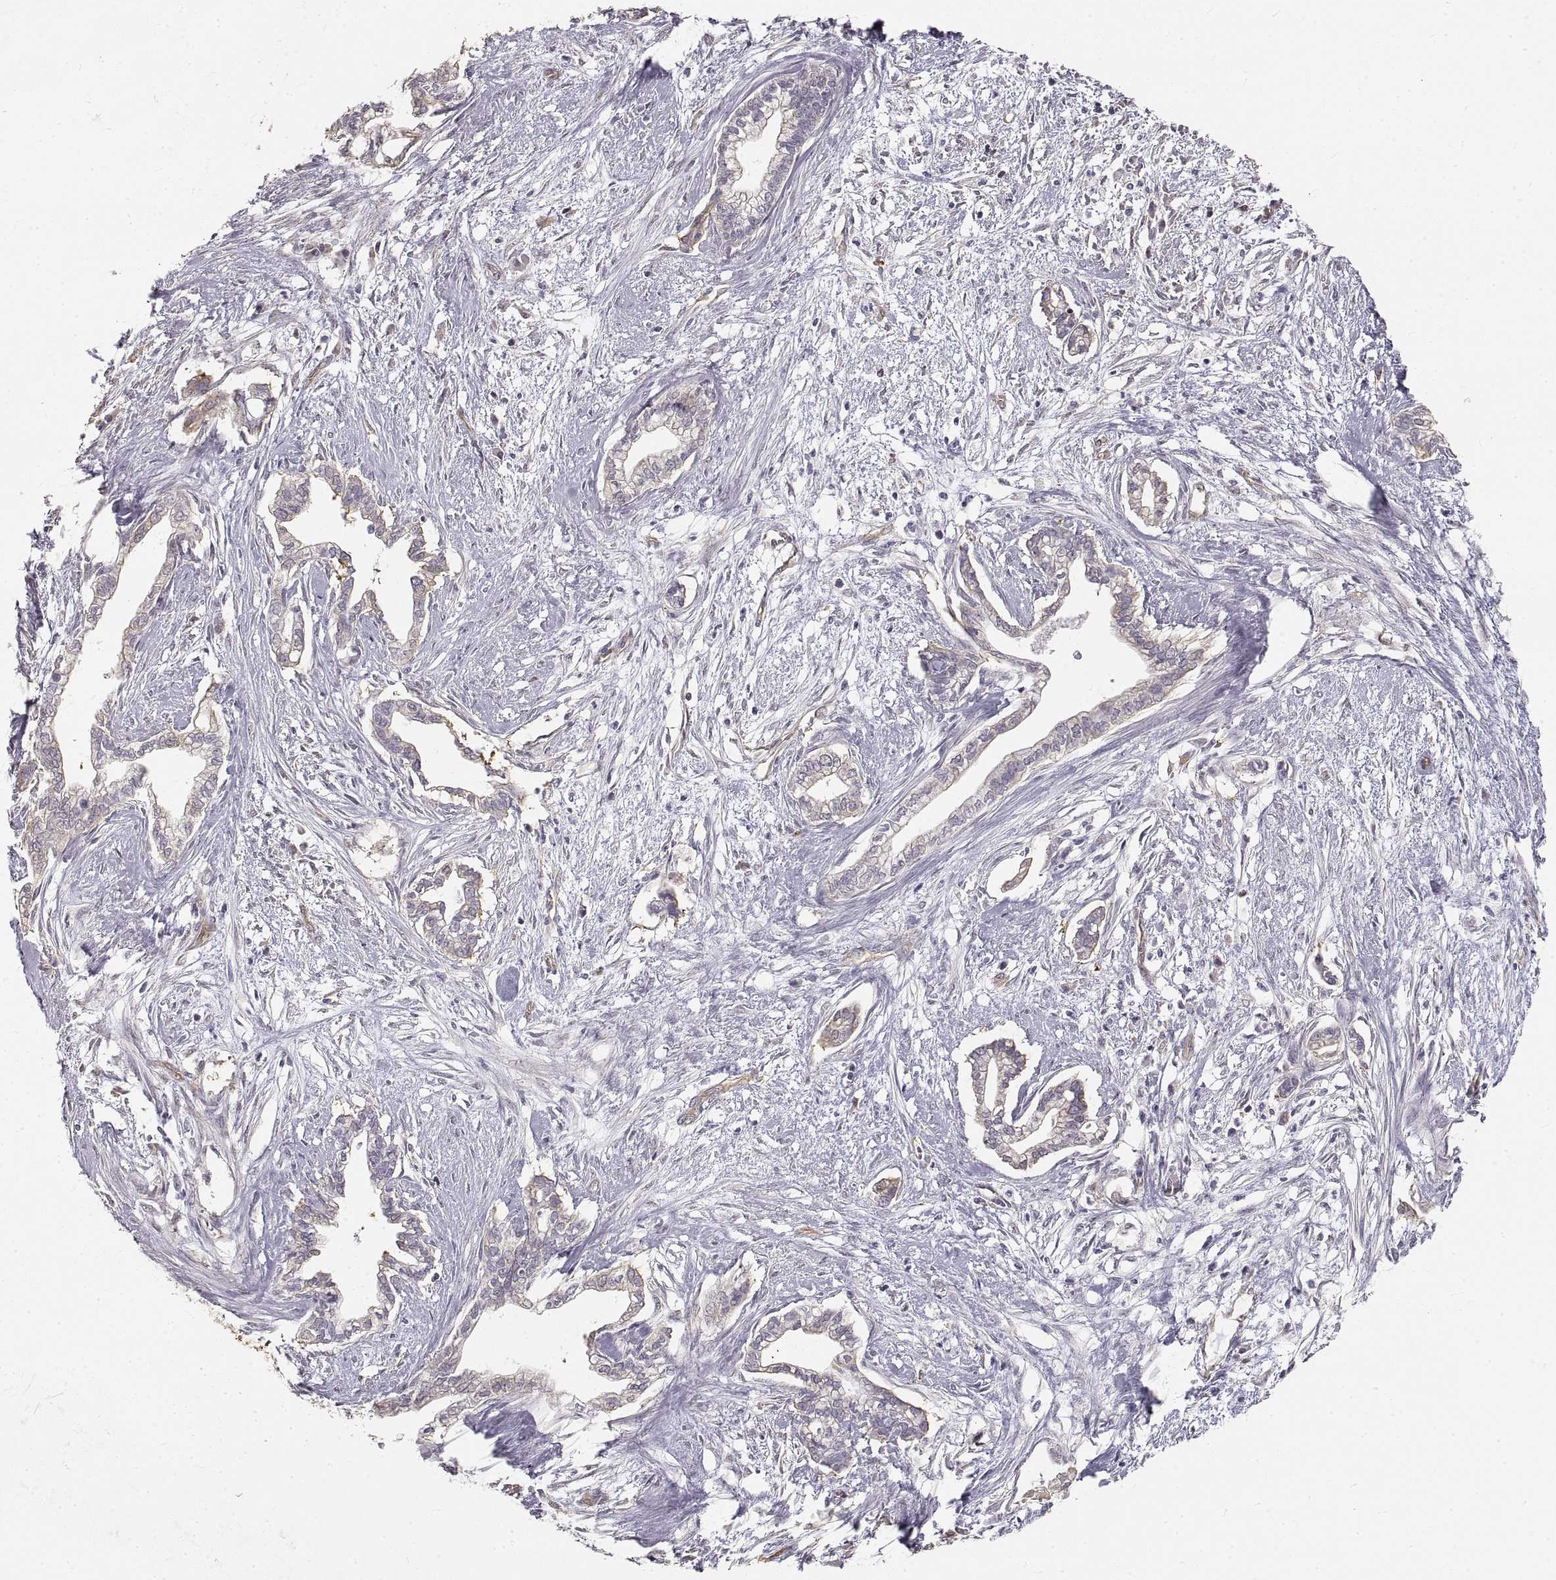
{"staining": {"intensity": "weak", "quantity": "25%-75%", "location": "cytoplasmic/membranous"}, "tissue": "cervical cancer", "cell_type": "Tumor cells", "image_type": "cancer", "snomed": [{"axis": "morphology", "description": "Adenocarcinoma, NOS"}, {"axis": "topography", "description": "Cervix"}], "caption": "The micrograph demonstrates a brown stain indicating the presence of a protein in the cytoplasmic/membranous of tumor cells in adenocarcinoma (cervical). (Stains: DAB in brown, nuclei in blue, Microscopy: brightfield microscopy at high magnification).", "gene": "HSP90AB1", "patient": {"sex": "female", "age": 62}}